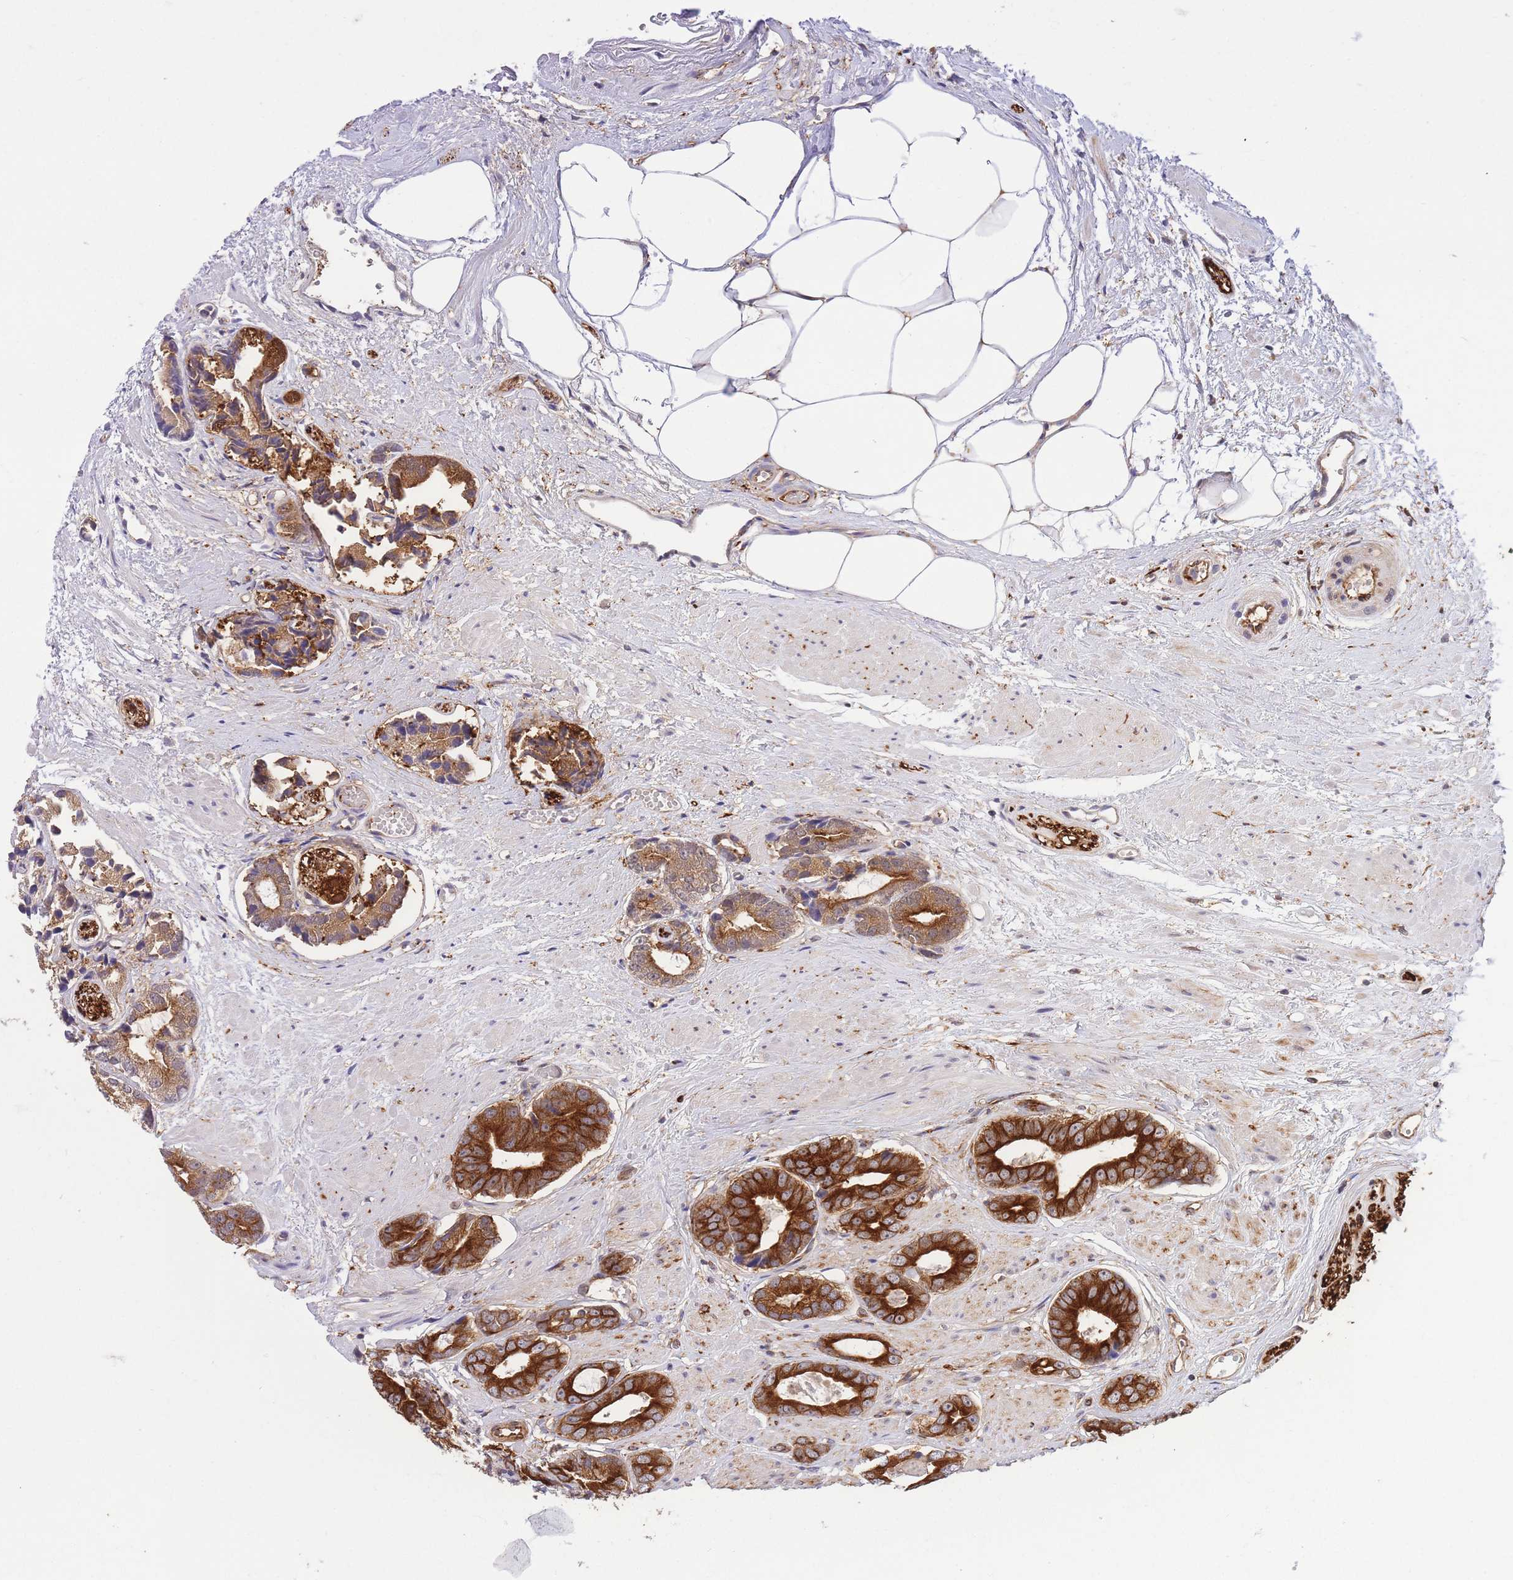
{"staining": {"intensity": "strong", "quantity": ">75%", "location": "cytoplasmic/membranous"}, "tissue": "prostate cancer", "cell_type": "Tumor cells", "image_type": "cancer", "snomed": [{"axis": "morphology", "description": "Adenocarcinoma, Low grade"}, {"axis": "topography", "description": "Prostate"}], "caption": "Protein expression analysis of prostate cancer (adenocarcinoma (low-grade)) exhibits strong cytoplasmic/membranous positivity in about >75% of tumor cells.", "gene": "EXOSC8", "patient": {"sex": "male", "age": 64}}